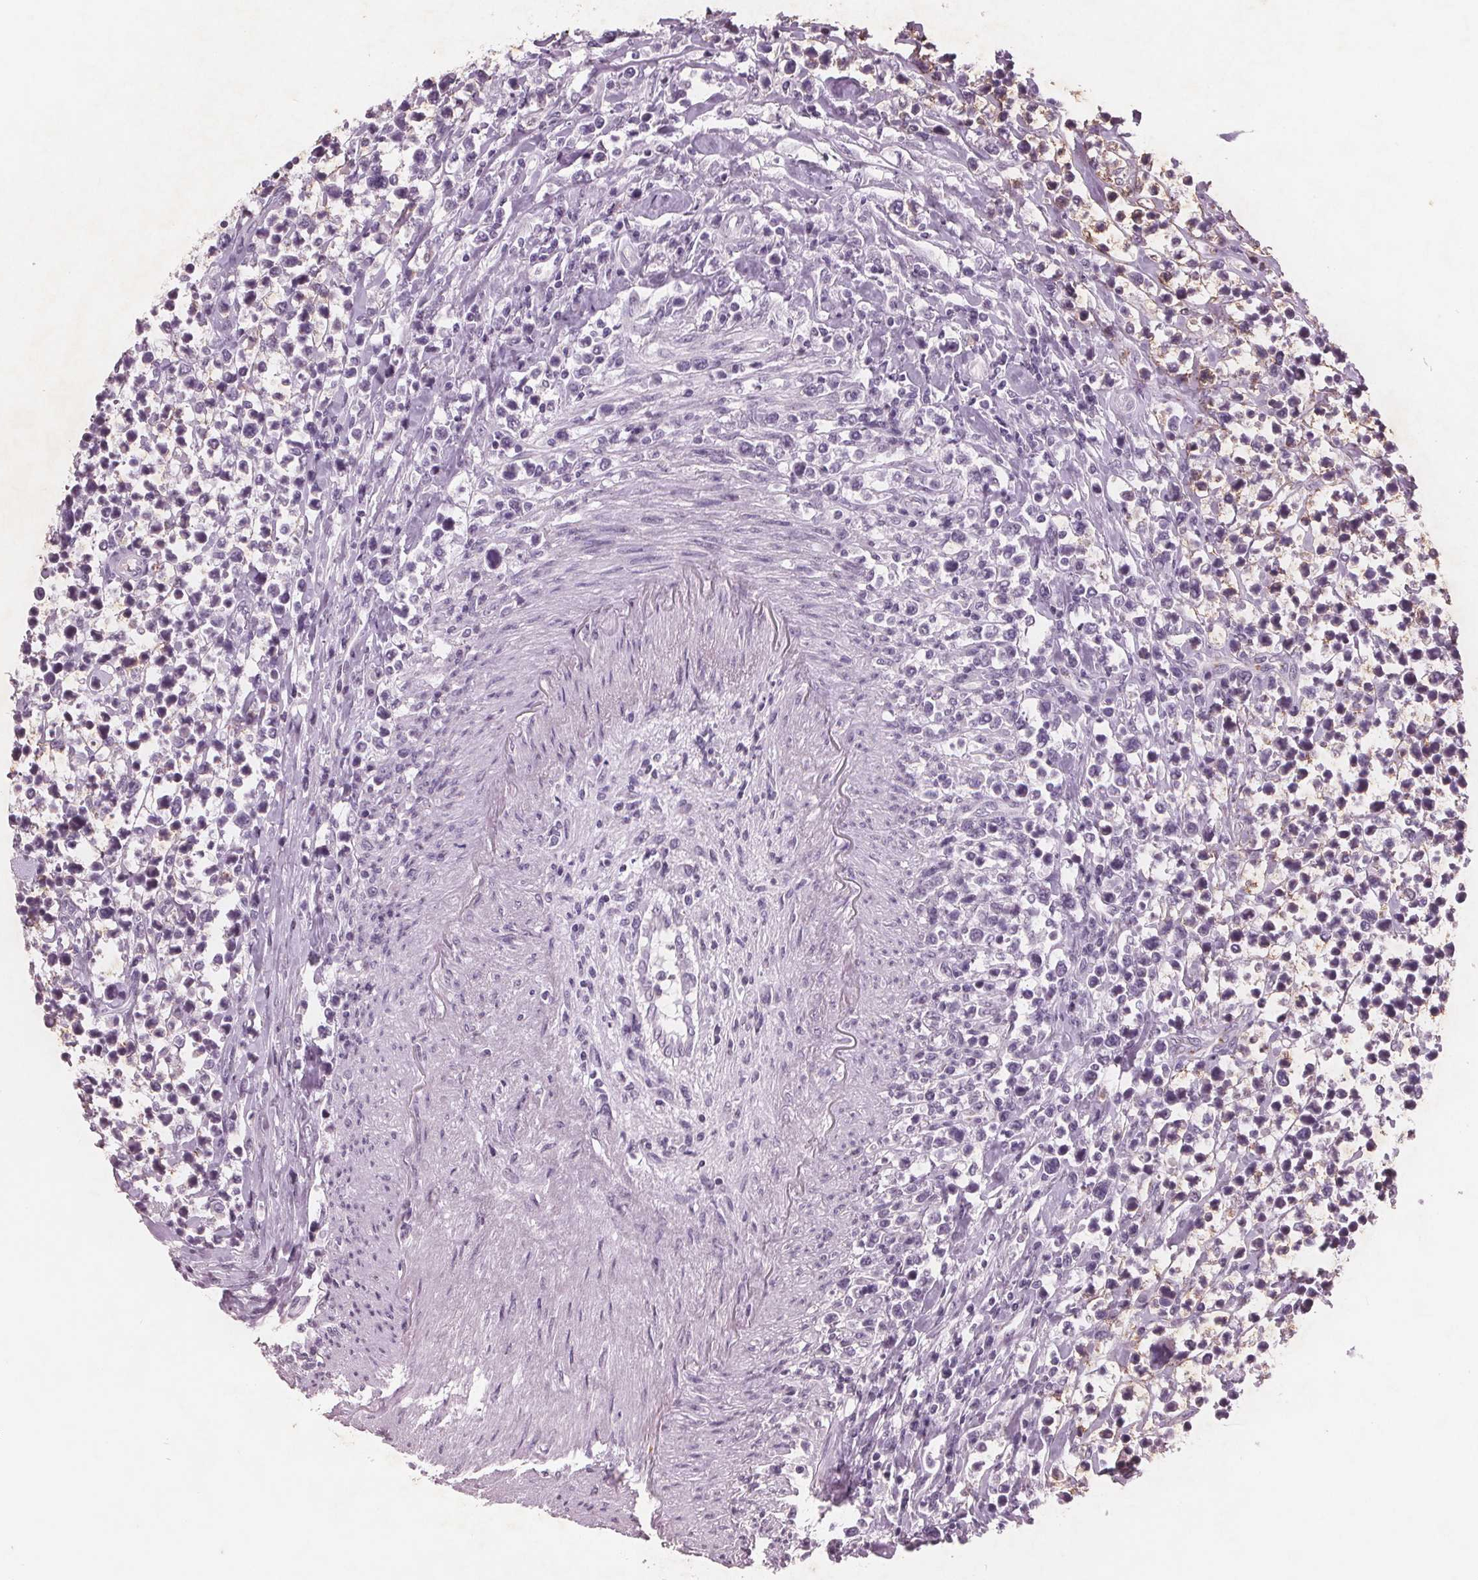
{"staining": {"intensity": "negative", "quantity": "none", "location": "none"}, "tissue": "lymphoma", "cell_type": "Tumor cells", "image_type": "cancer", "snomed": [{"axis": "morphology", "description": "Malignant lymphoma, non-Hodgkin's type, High grade"}, {"axis": "topography", "description": "Soft tissue"}], "caption": "High-grade malignant lymphoma, non-Hodgkin's type was stained to show a protein in brown. There is no significant positivity in tumor cells.", "gene": "PTPN14", "patient": {"sex": "female", "age": 56}}